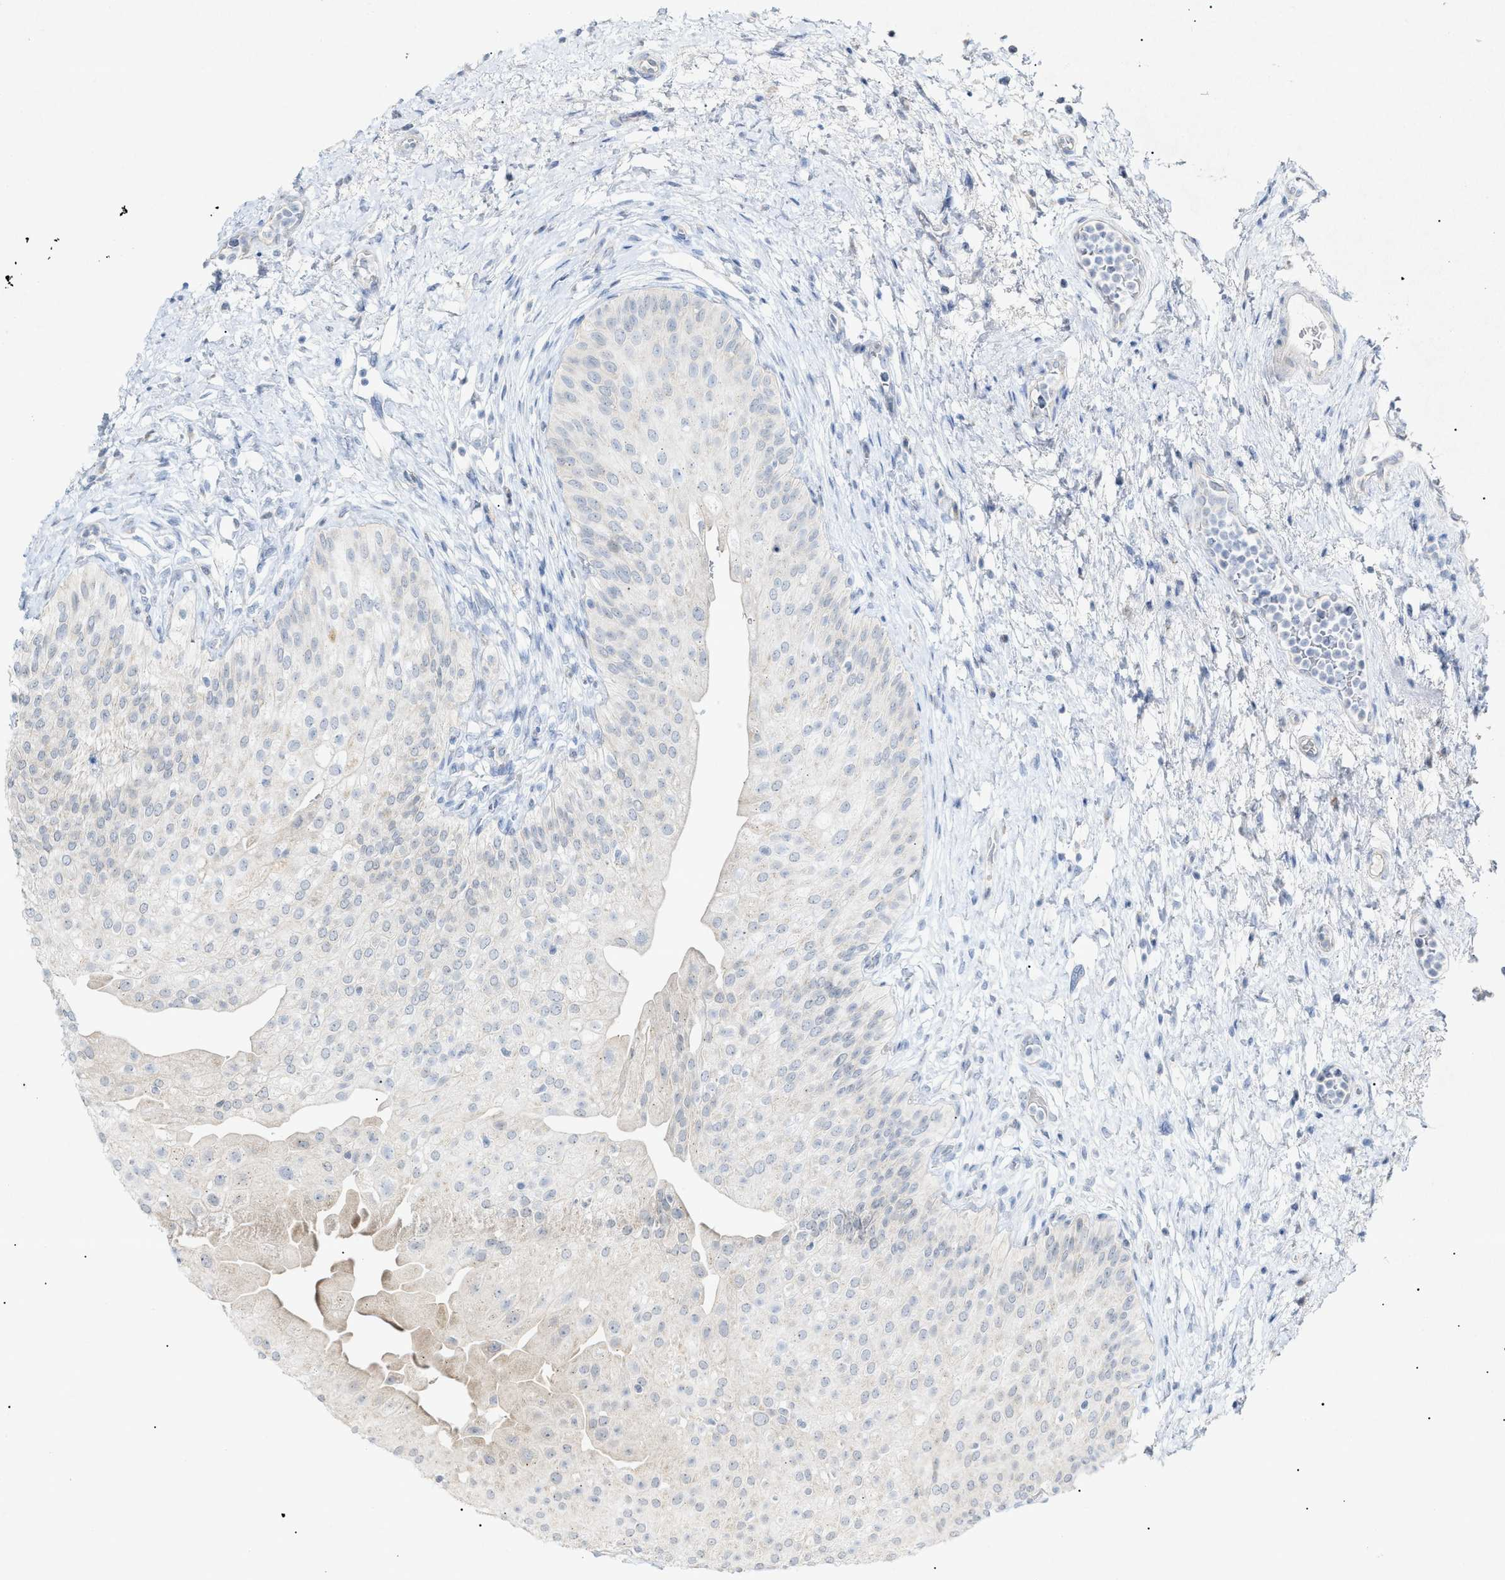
{"staining": {"intensity": "weak", "quantity": "<25%", "location": "cytoplasmic/membranous"}, "tissue": "urinary bladder", "cell_type": "Urothelial cells", "image_type": "normal", "snomed": [{"axis": "morphology", "description": "Normal tissue, NOS"}, {"axis": "topography", "description": "Urinary bladder"}], "caption": "There is no significant positivity in urothelial cells of urinary bladder. (DAB (3,3'-diaminobenzidine) immunohistochemistry (IHC) with hematoxylin counter stain).", "gene": "SLC25A31", "patient": {"sex": "male", "age": 46}}